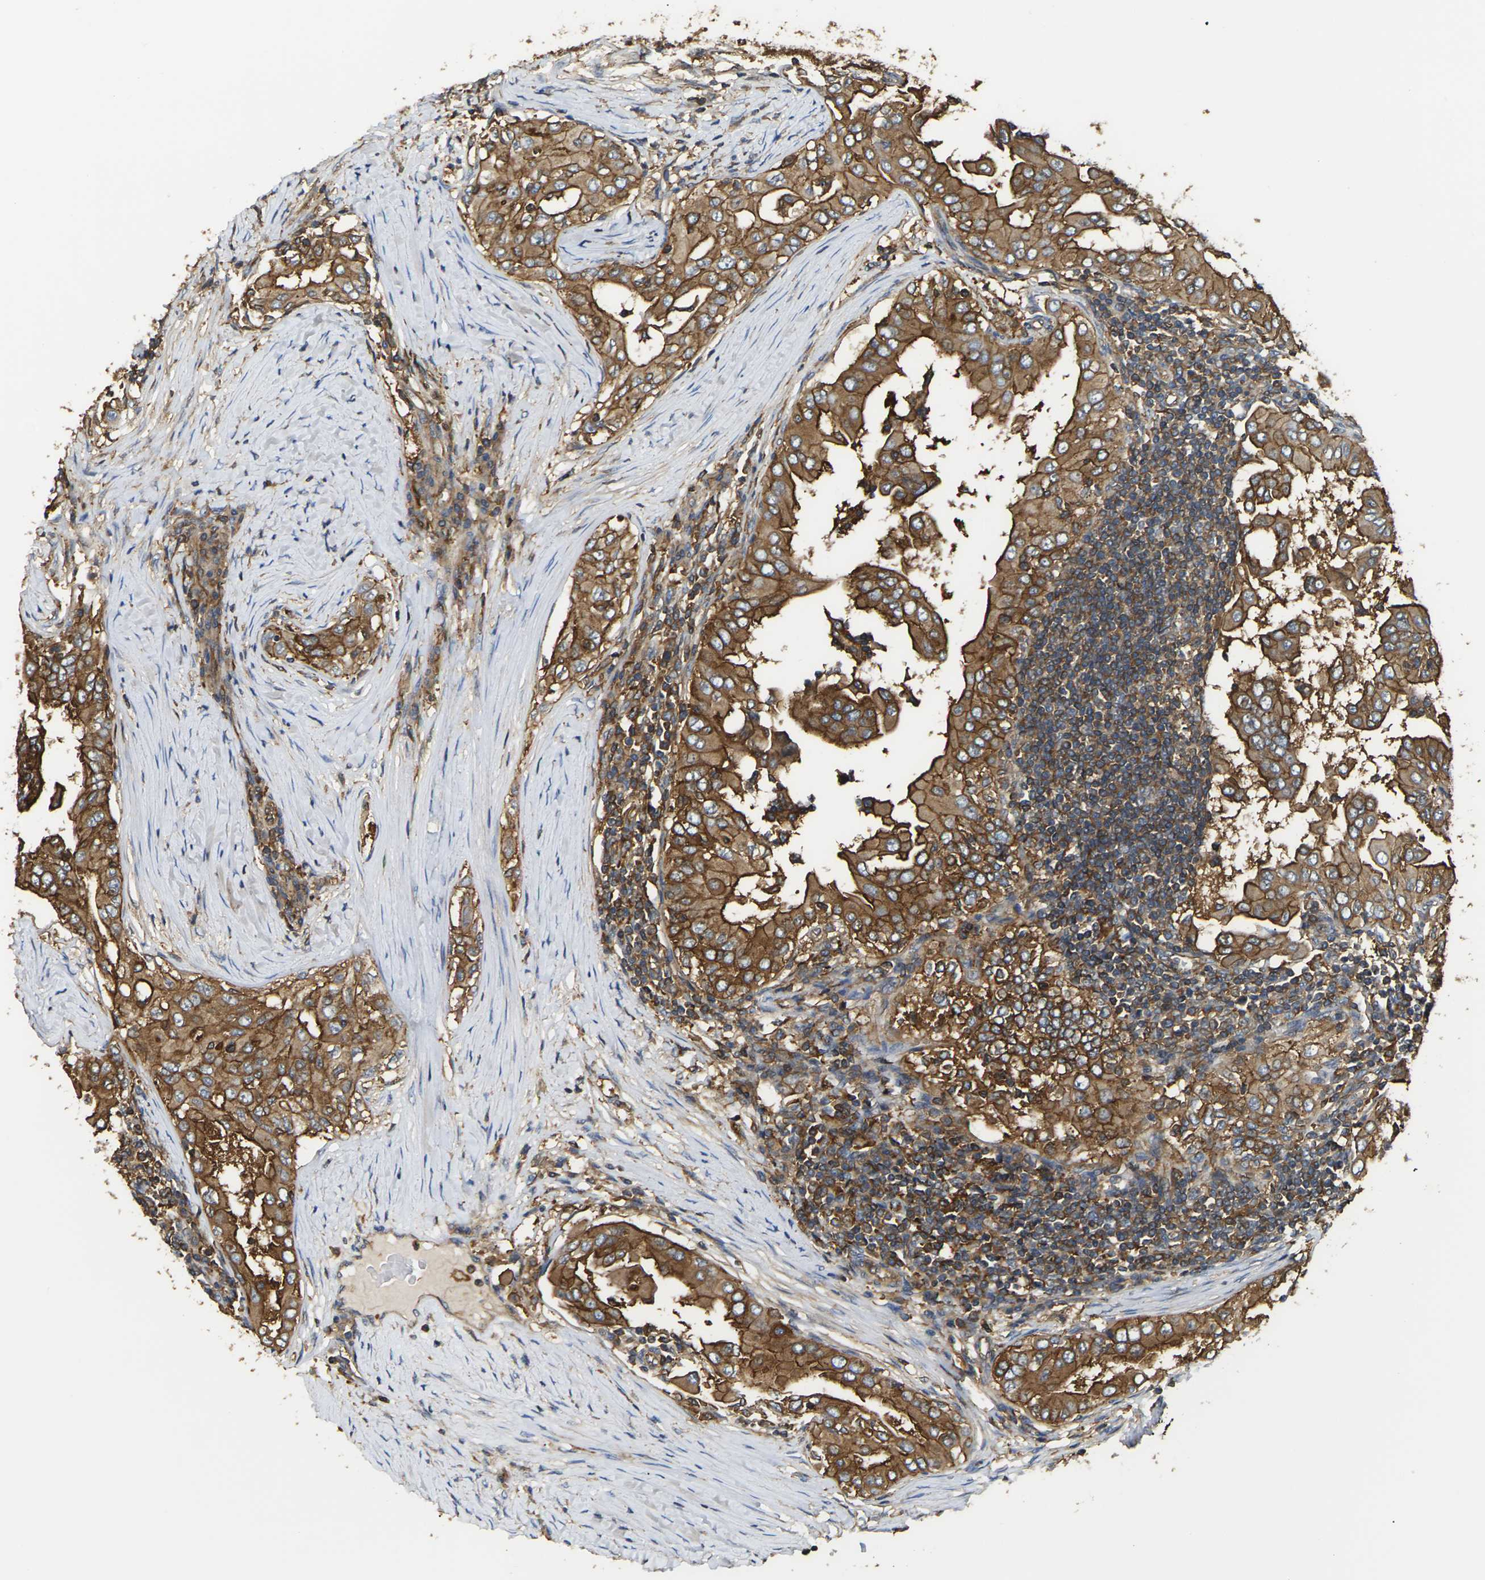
{"staining": {"intensity": "strong", "quantity": ">75%", "location": "cytoplasmic/membranous"}, "tissue": "thyroid cancer", "cell_type": "Tumor cells", "image_type": "cancer", "snomed": [{"axis": "morphology", "description": "Papillary adenocarcinoma, NOS"}, {"axis": "topography", "description": "Thyroid gland"}], "caption": "Thyroid papillary adenocarcinoma stained with a protein marker displays strong staining in tumor cells.", "gene": "IQGAP1", "patient": {"sex": "male", "age": 33}}